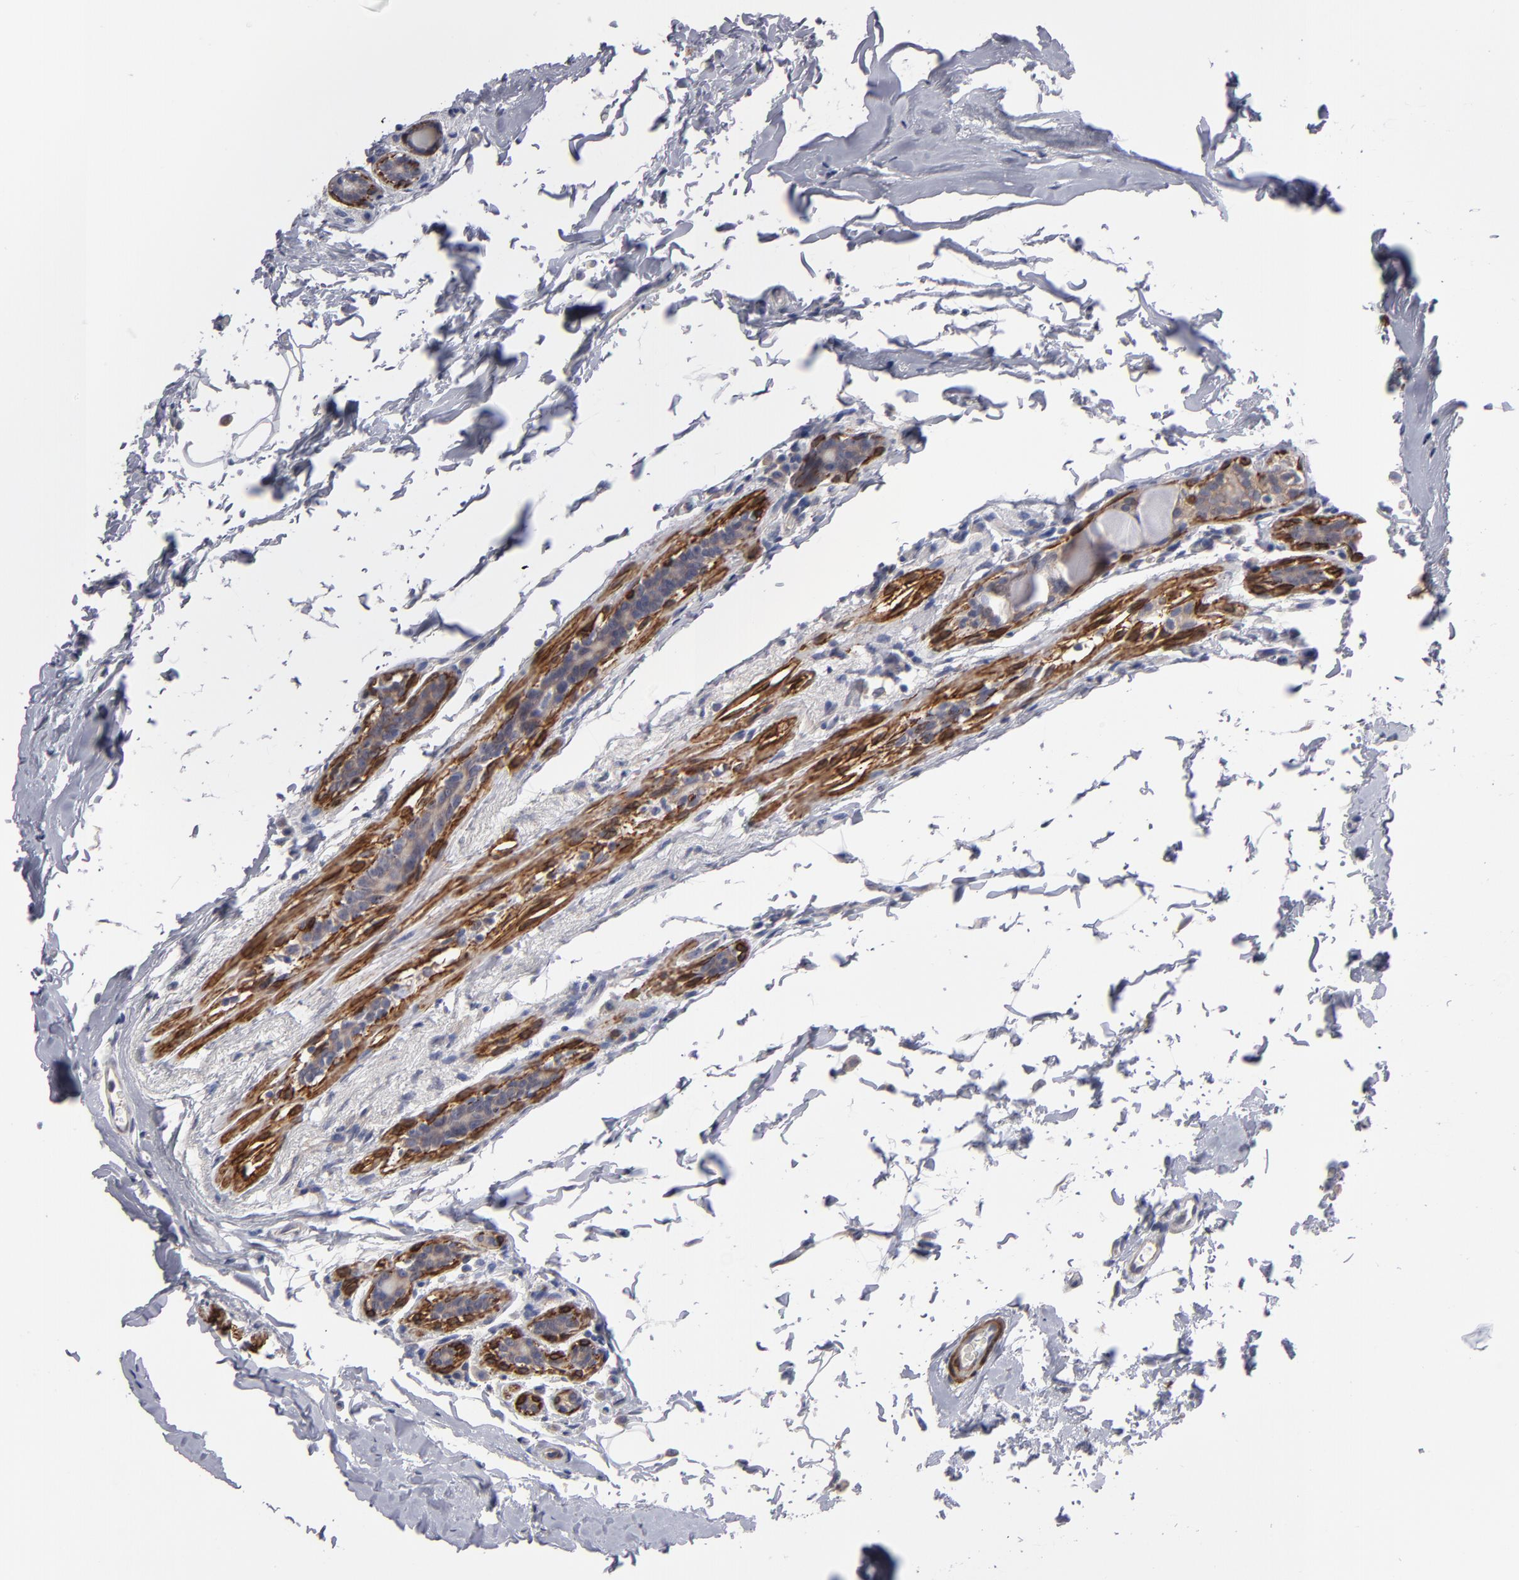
{"staining": {"intensity": "weak", "quantity": ">75%", "location": "cytoplasmic/membranous"}, "tissue": "breast cancer", "cell_type": "Tumor cells", "image_type": "cancer", "snomed": [{"axis": "morphology", "description": "Lobular carcinoma"}, {"axis": "topography", "description": "Breast"}], "caption": "Lobular carcinoma (breast) stained with DAB (3,3'-diaminobenzidine) immunohistochemistry (IHC) reveals low levels of weak cytoplasmic/membranous staining in approximately >75% of tumor cells.", "gene": "SLMAP", "patient": {"sex": "female", "age": 55}}